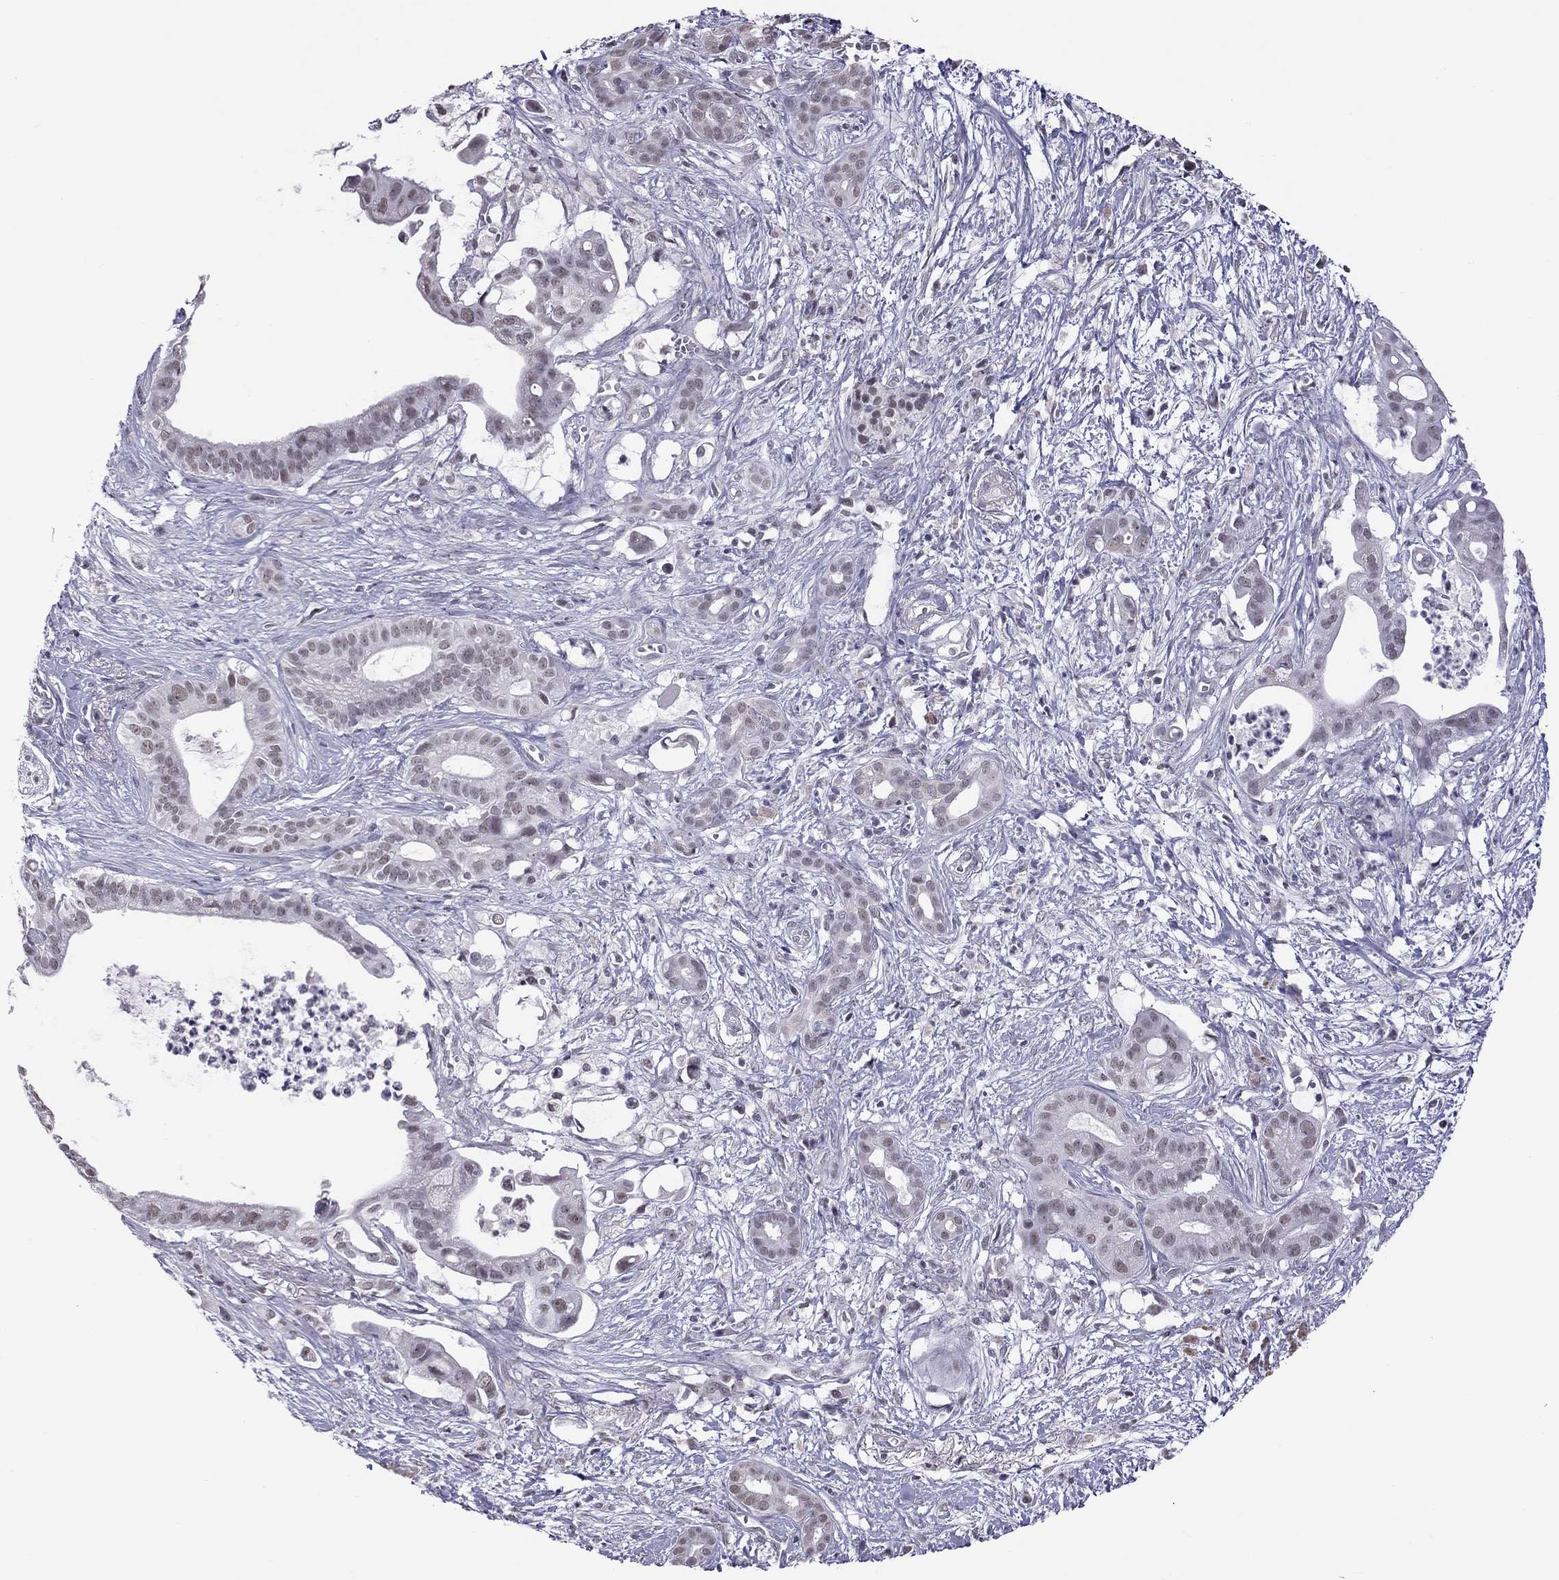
{"staining": {"intensity": "negative", "quantity": "none", "location": "none"}, "tissue": "pancreatic cancer", "cell_type": "Tumor cells", "image_type": "cancer", "snomed": [{"axis": "morphology", "description": "Adenocarcinoma, NOS"}, {"axis": "topography", "description": "Pancreas"}], "caption": "Micrograph shows no protein staining in tumor cells of pancreatic cancer (adenocarcinoma) tissue.", "gene": "PPP1R3A", "patient": {"sex": "male", "age": 61}}